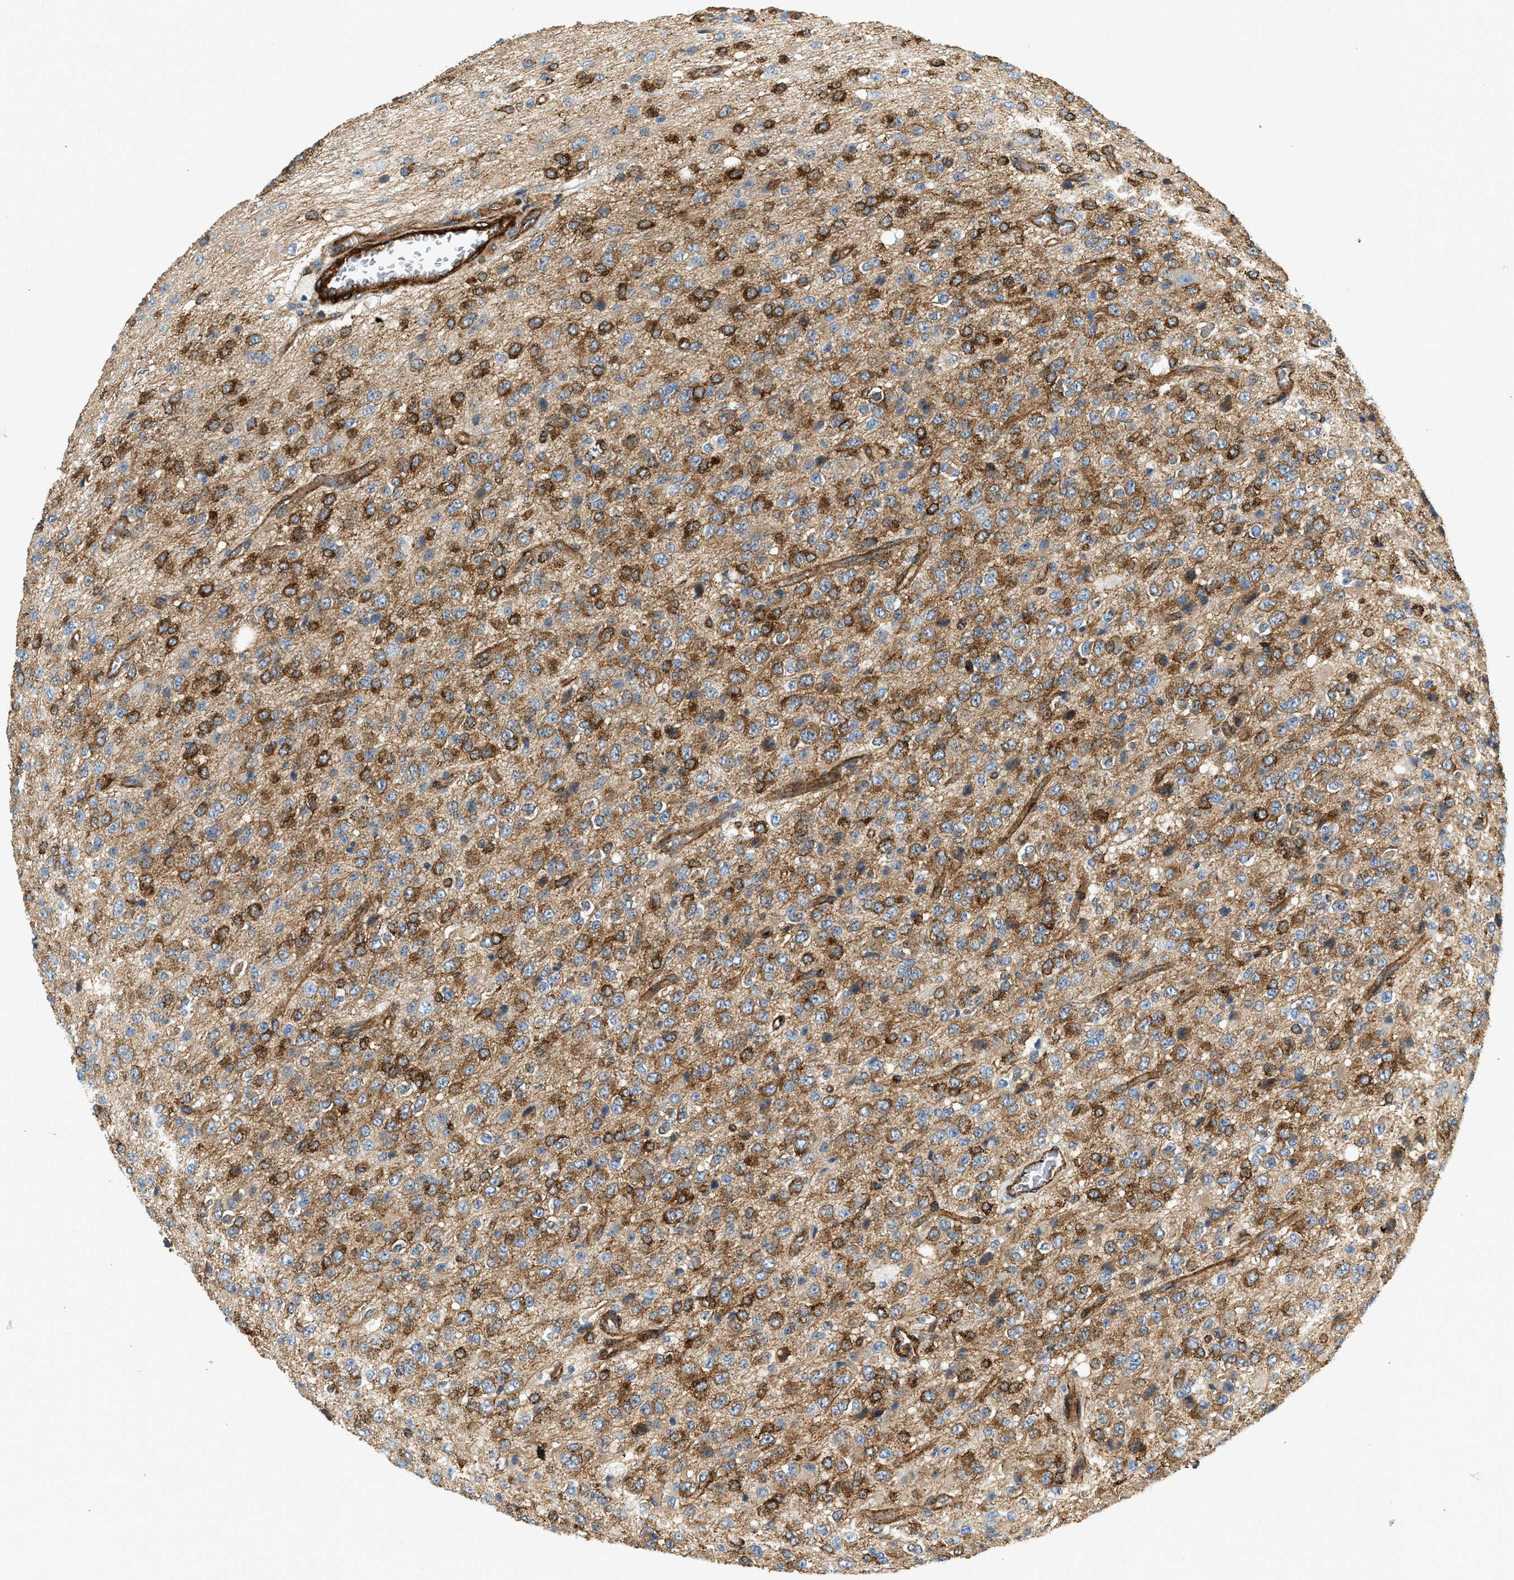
{"staining": {"intensity": "moderate", "quantity": ">75%", "location": "cytoplasmic/membranous"}, "tissue": "glioma", "cell_type": "Tumor cells", "image_type": "cancer", "snomed": [{"axis": "morphology", "description": "Glioma, malignant, High grade"}, {"axis": "topography", "description": "pancreas cauda"}], "caption": "Immunohistochemistry (IHC) (DAB) staining of human malignant glioma (high-grade) reveals moderate cytoplasmic/membranous protein expression in approximately >75% of tumor cells.", "gene": "HIP1", "patient": {"sex": "male", "age": 60}}